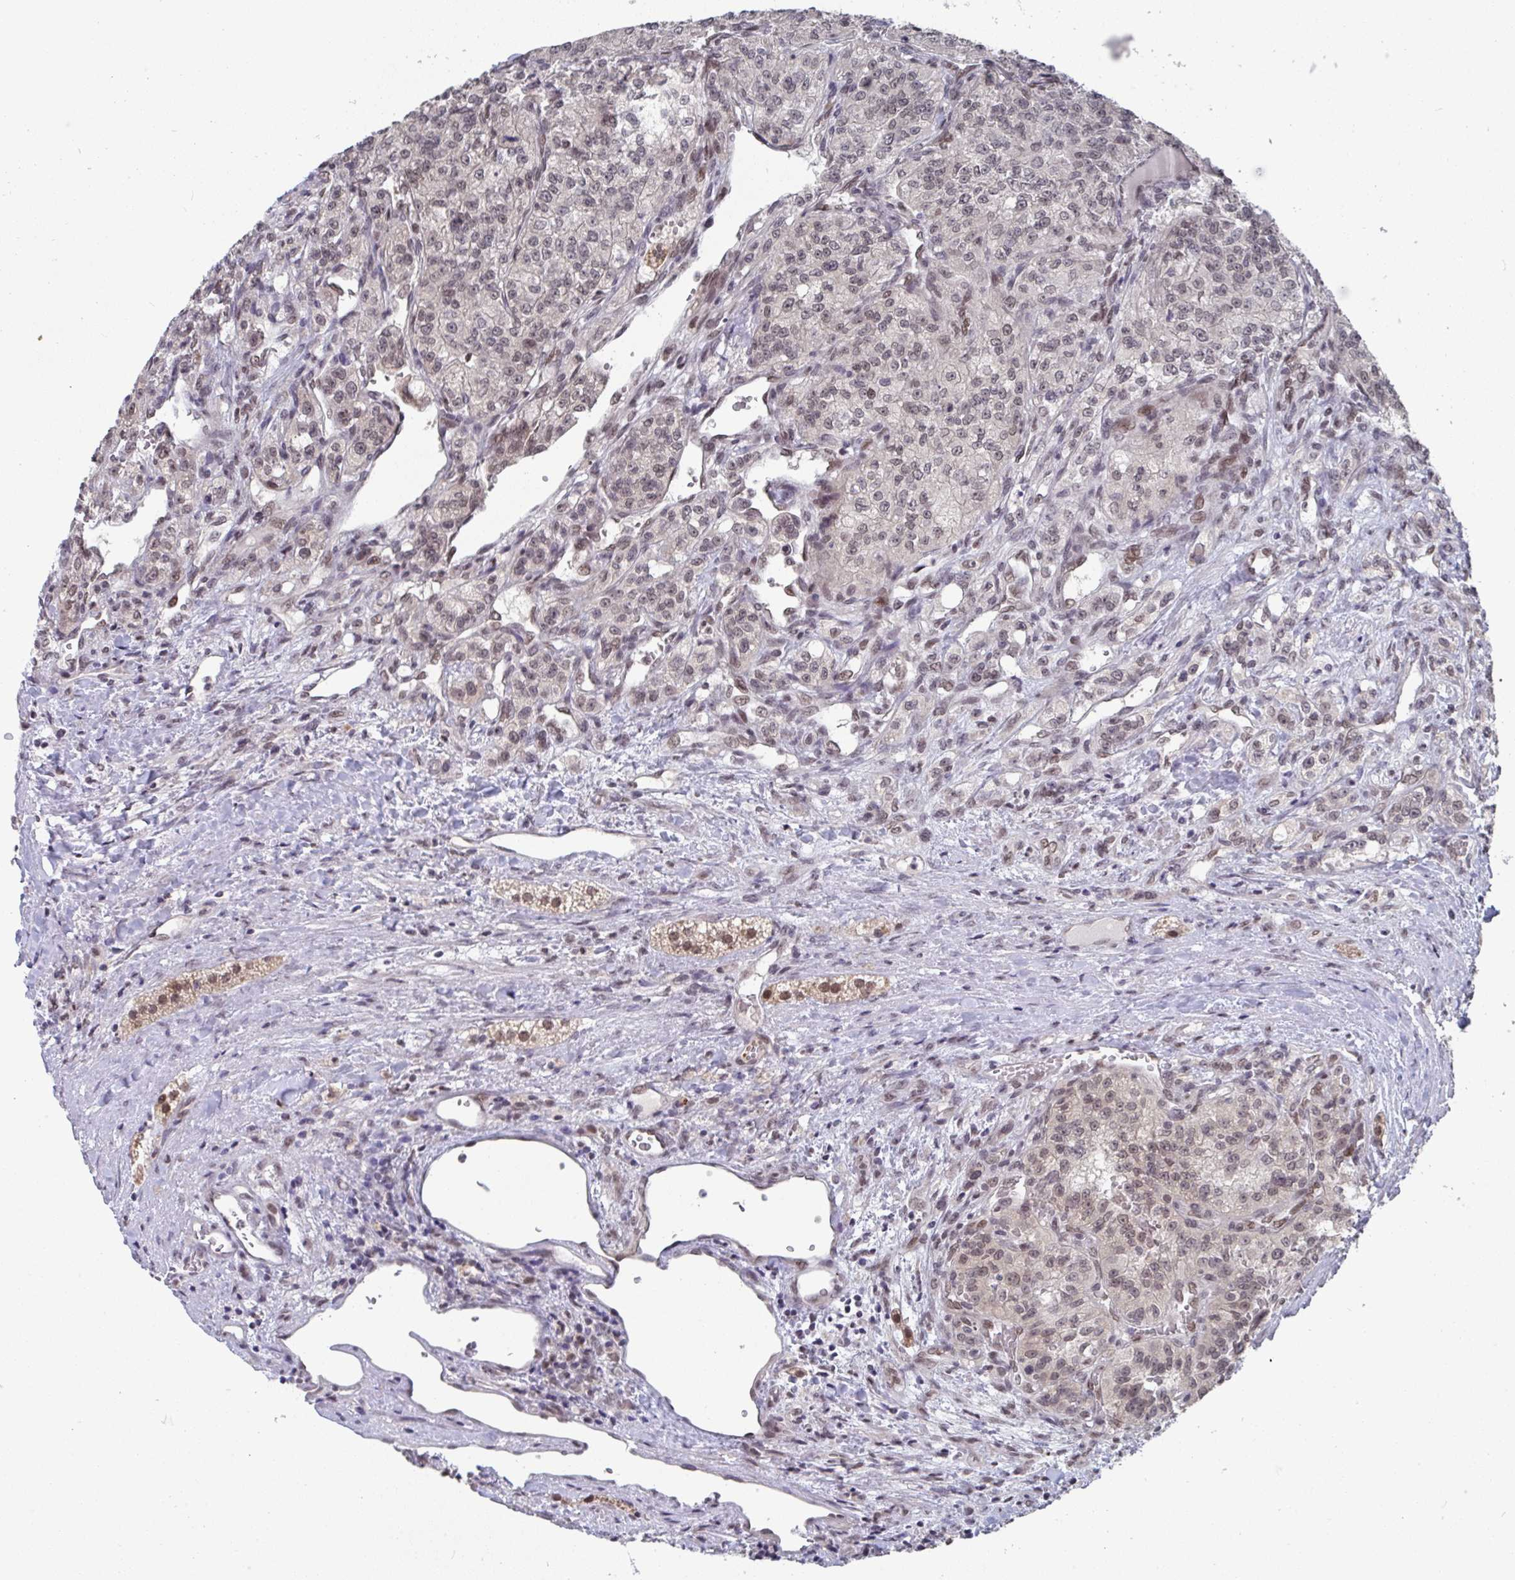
{"staining": {"intensity": "weak", "quantity": ">75%", "location": "nuclear"}, "tissue": "renal cancer", "cell_type": "Tumor cells", "image_type": "cancer", "snomed": [{"axis": "morphology", "description": "Adenocarcinoma, NOS"}, {"axis": "topography", "description": "Kidney"}], "caption": "Immunohistochemistry micrograph of renal cancer stained for a protein (brown), which reveals low levels of weak nuclear positivity in approximately >75% of tumor cells.", "gene": "JMJD1C", "patient": {"sex": "female", "age": 63}}